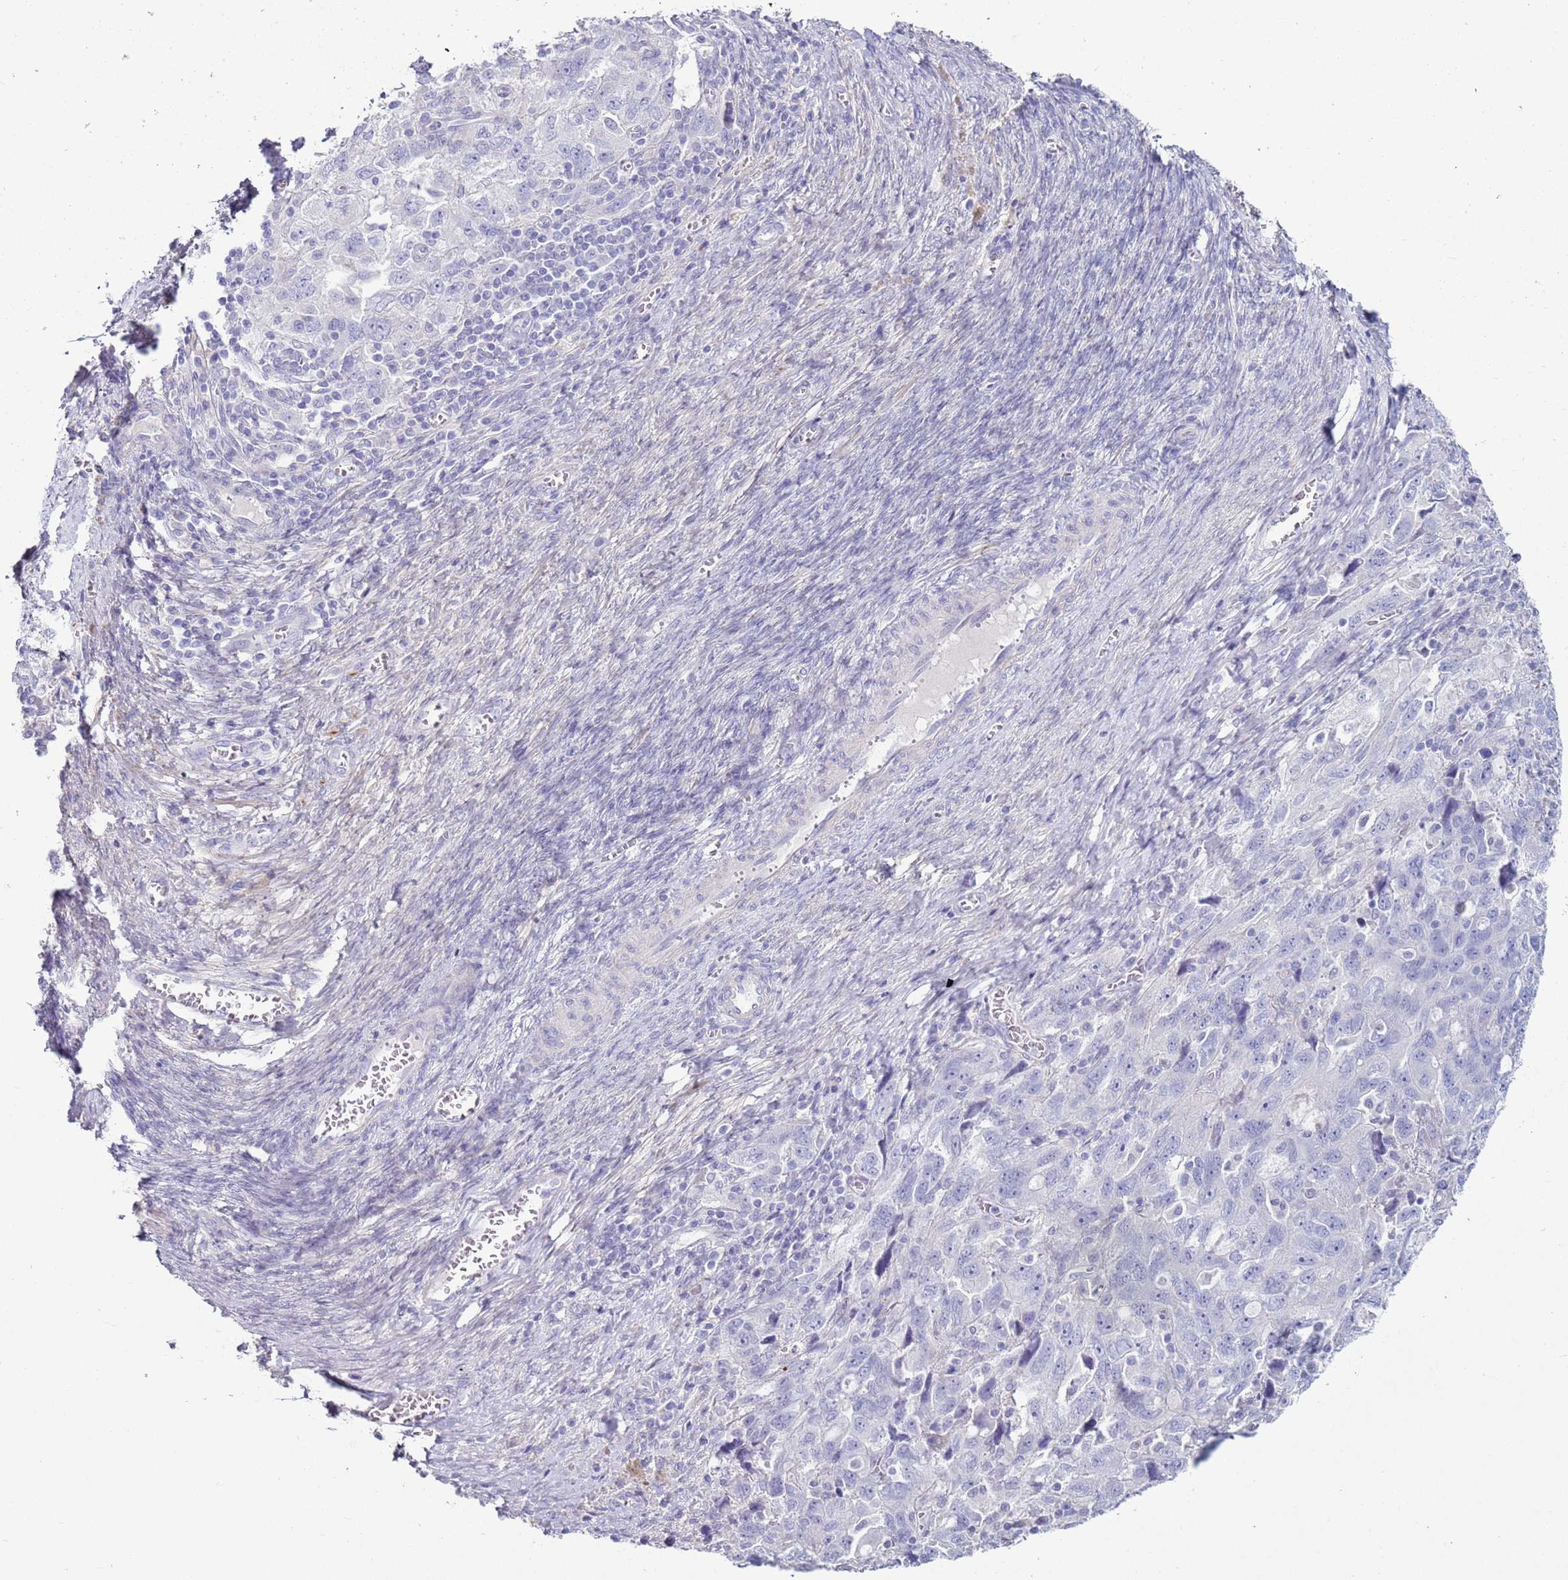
{"staining": {"intensity": "negative", "quantity": "none", "location": "none"}, "tissue": "ovarian cancer", "cell_type": "Tumor cells", "image_type": "cancer", "snomed": [{"axis": "morphology", "description": "Carcinoma, NOS"}, {"axis": "morphology", "description": "Cystadenocarcinoma, serous, NOS"}, {"axis": "topography", "description": "Ovary"}], "caption": "Immunohistochemistry micrograph of human serous cystadenocarcinoma (ovarian) stained for a protein (brown), which shows no expression in tumor cells.", "gene": "NPAP1", "patient": {"sex": "female", "age": 69}}